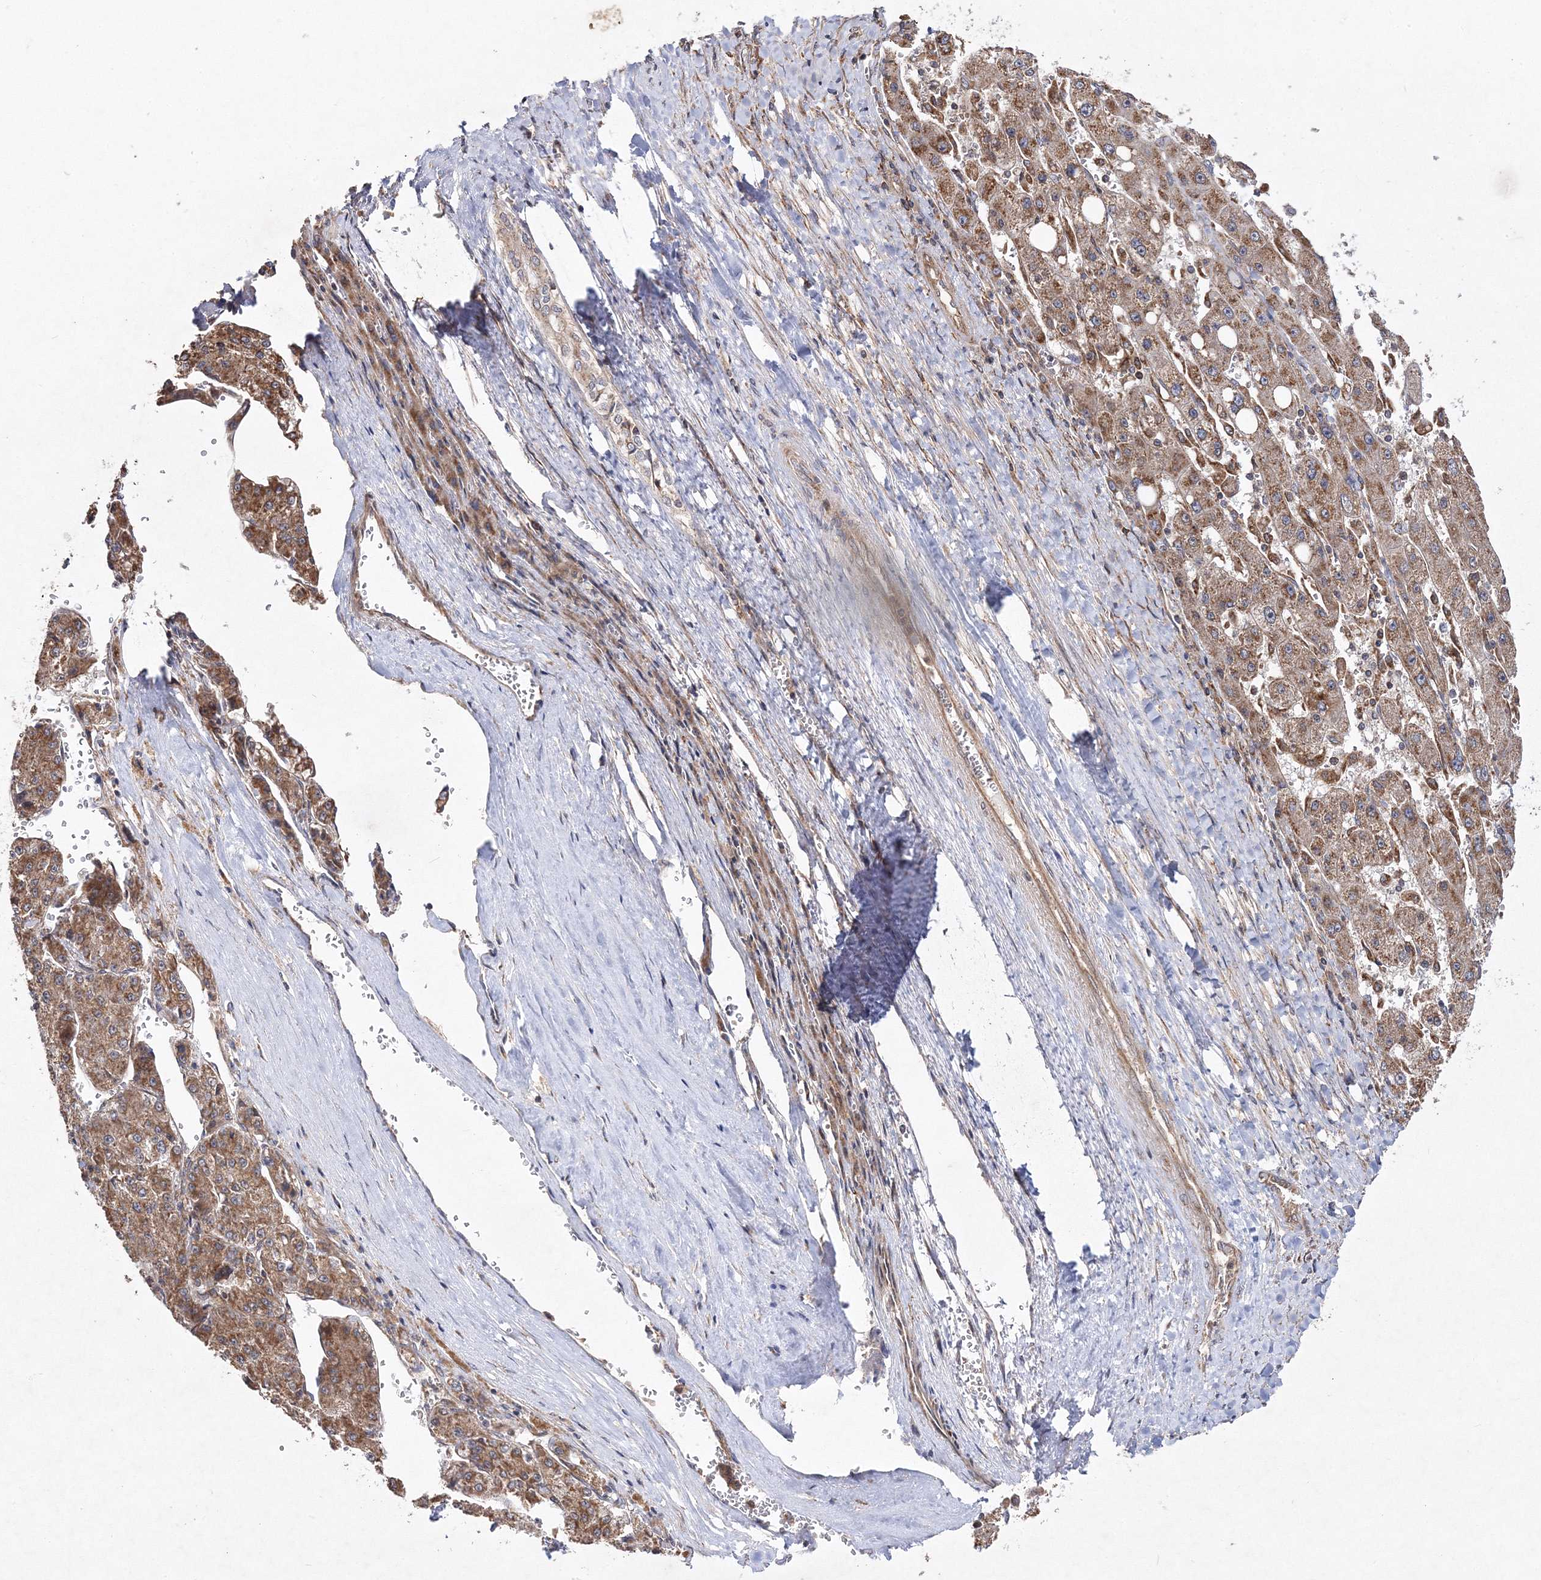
{"staining": {"intensity": "moderate", "quantity": ">75%", "location": "cytoplasmic/membranous"}, "tissue": "liver cancer", "cell_type": "Tumor cells", "image_type": "cancer", "snomed": [{"axis": "morphology", "description": "Carcinoma, Hepatocellular, NOS"}, {"axis": "topography", "description": "Liver"}], "caption": "The photomicrograph shows immunohistochemical staining of liver cancer (hepatocellular carcinoma). There is moderate cytoplasmic/membranous expression is seen in about >75% of tumor cells.", "gene": "DNAJC13", "patient": {"sex": "female", "age": 73}}